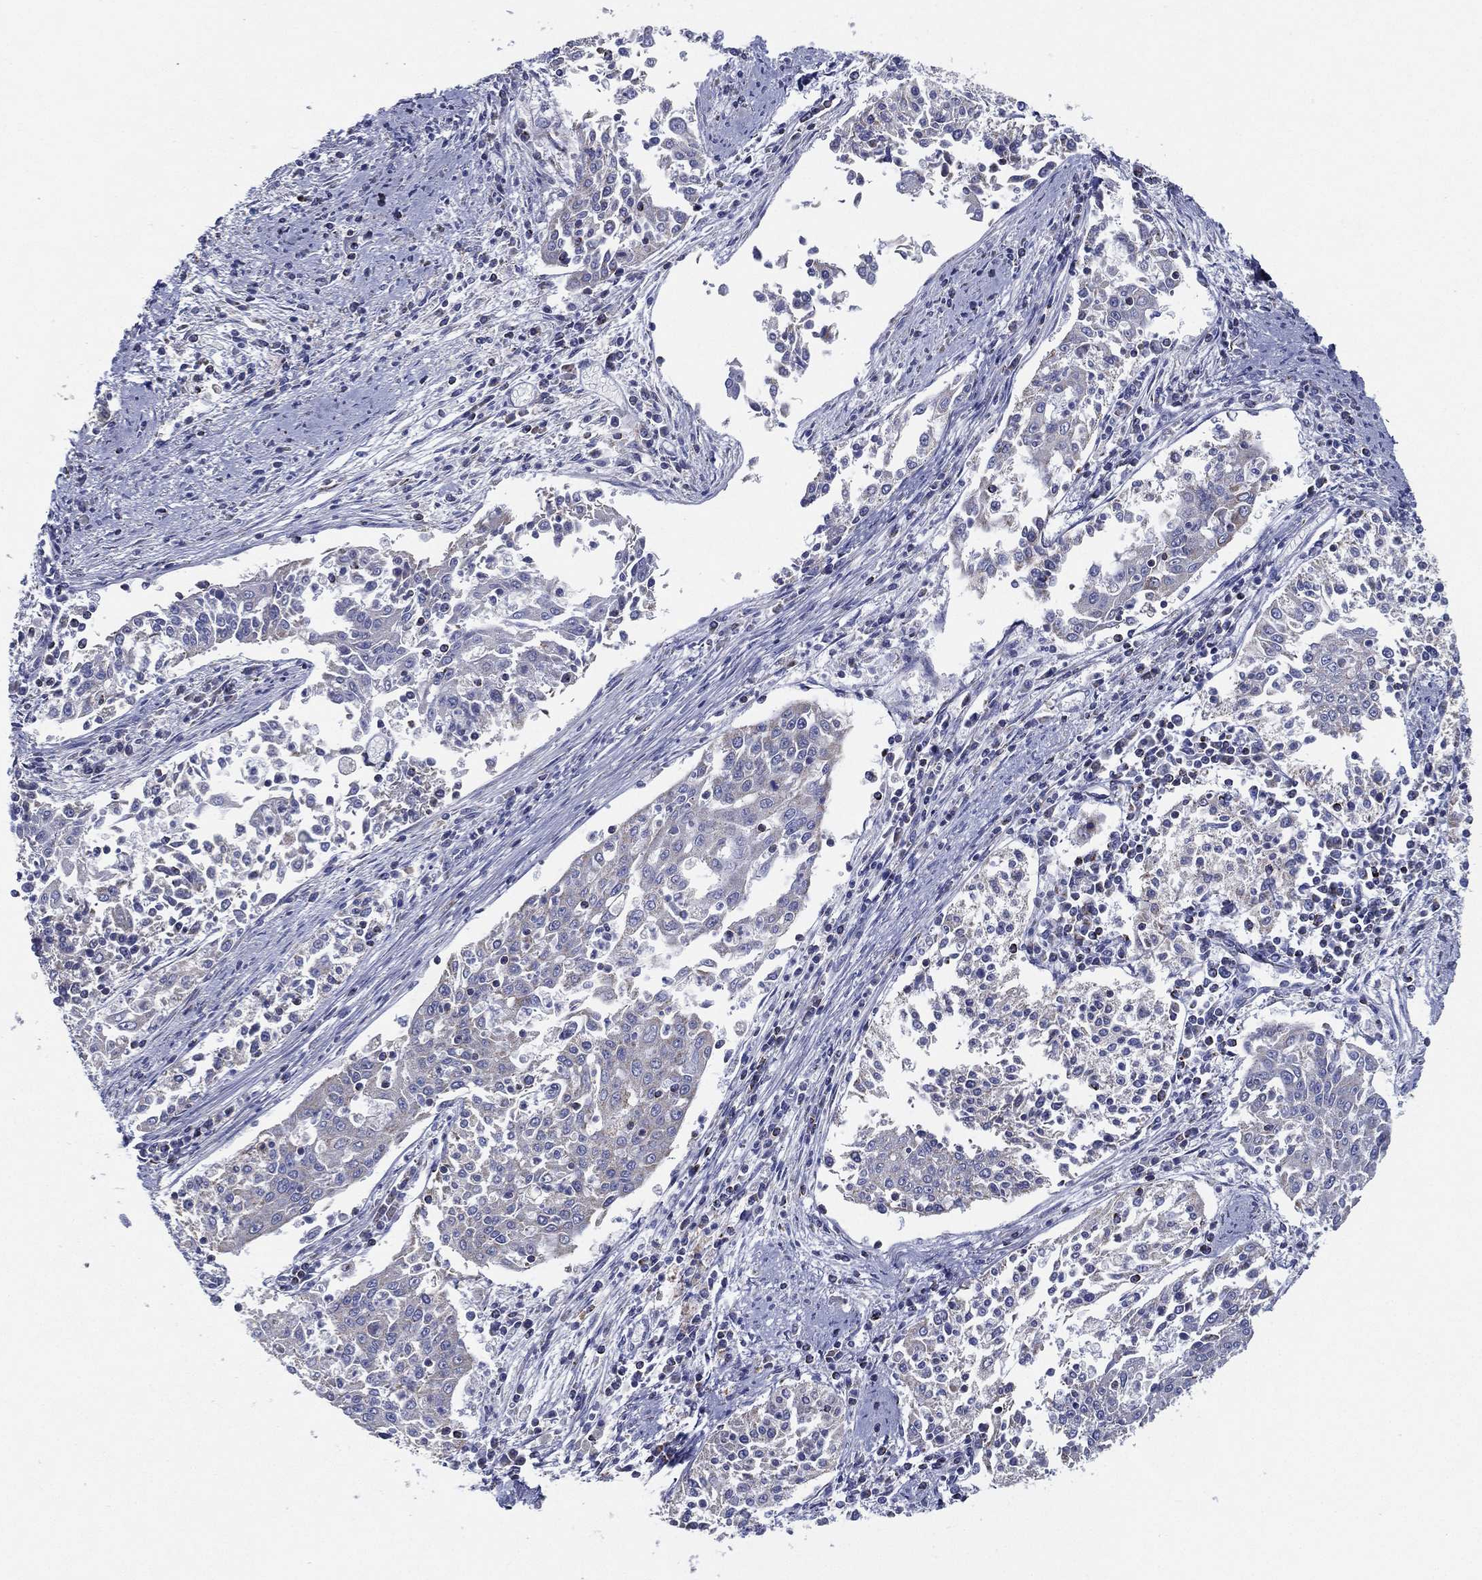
{"staining": {"intensity": "negative", "quantity": "none", "location": "none"}, "tissue": "cervical cancer", "cell_type": "Tumor cells", "image_type": "cancer", "snomed": [{"axis": "morphology", "description": "Squamous cell carcinoma, NOS"}, {"axis": "topography", "description": "Cervix"}], "caption": "Squamous cell carcinoma (cervical) was stained to show a protein in brown. There is no significant expression in tumor cells.", "gene": "SFXN1", "patient": {"sex": "female", "age": 41}}